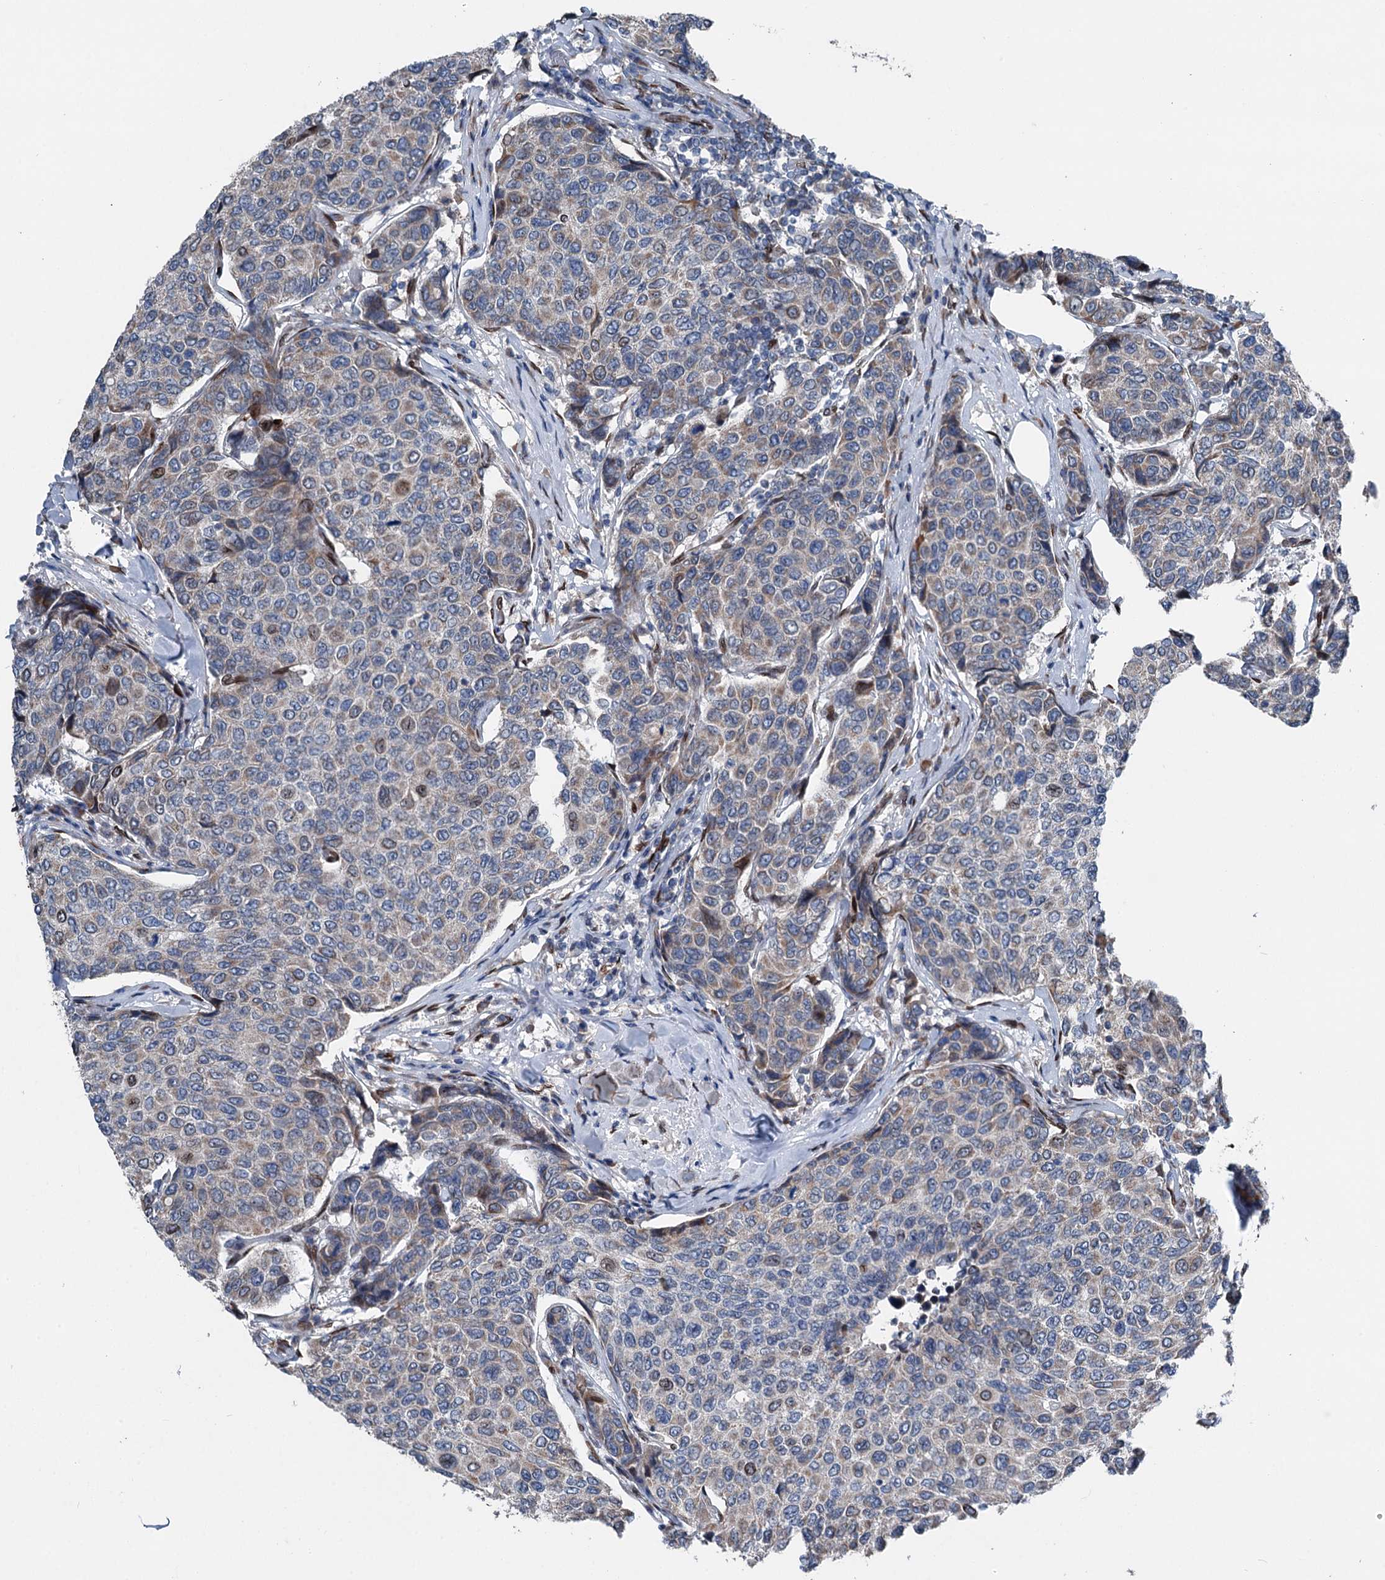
{"staining": {"intensity": "weak", "quantity": "<25%", "location": "cytoplasmic/membranous"}, "tissue": "breast cancer", "cell_type": "Tumor cells", "image_type": "cancer", "snomed": [{"axis": "morphology", "description": "Duct carcinoma"}, {"axis": "topography", "description": "Breast"}], "caption": "DAB (3,3'-diaminobenzidine) immunohistochemical staining of breast cancer shows no significant expression in tumor cells. (Immunohistochemistry, brightfield microscopy, high magnification).", "gene": "MRPL14", "patient": {"sex": "female", "age": 55}}